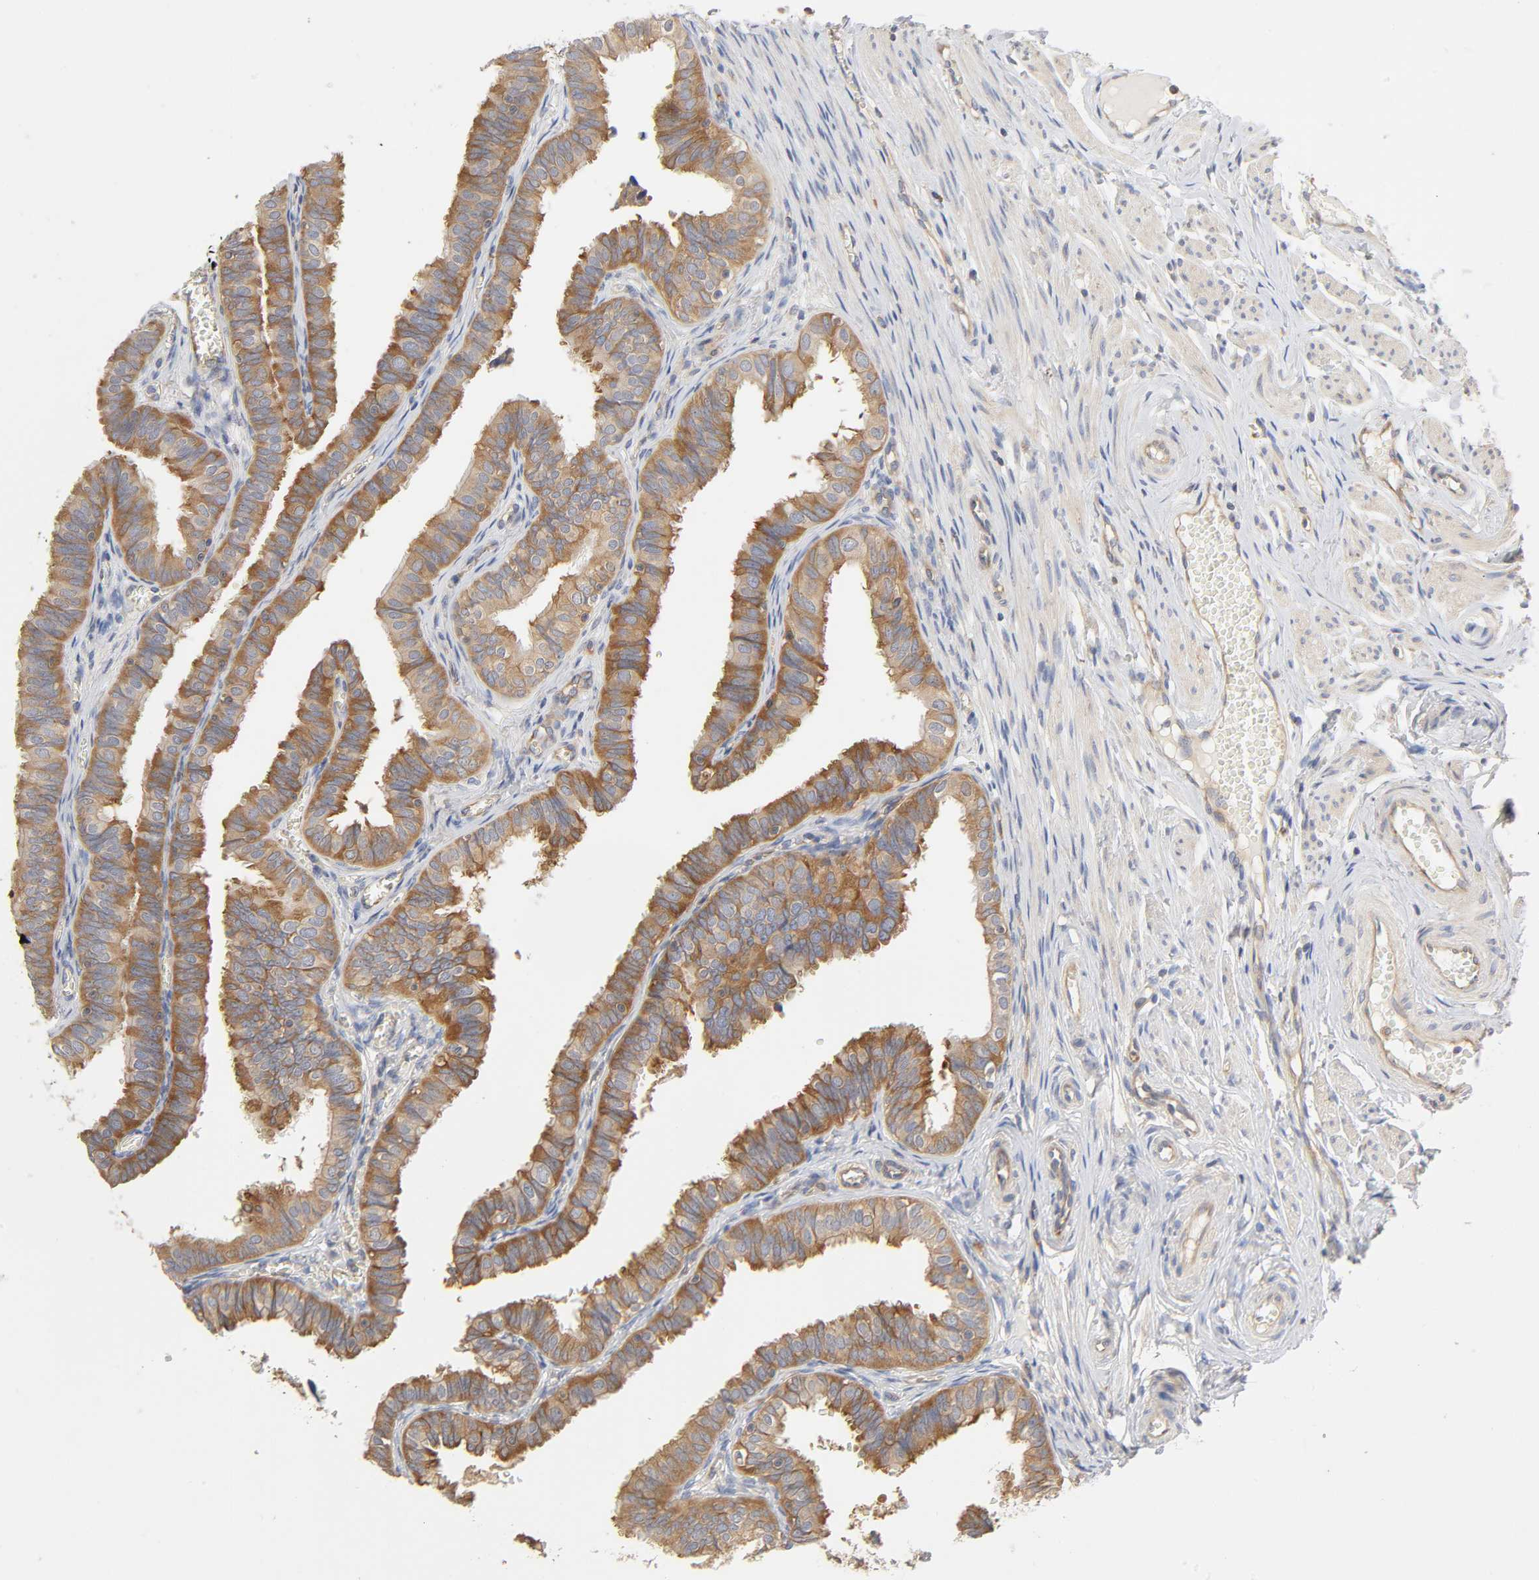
{"staining": {"intensity": "moderate", "quantity": ">75%", "location": "cytoplasmic/membranous"}, "tissue": "fallopian tube", "cell_type": "Glandular cells", "image_type": "normal", "snomed": [{"axis": "morphology", "description": "Normal tissue, NOS"}, {"axis": "topography", "description": "Fallopian tube"}], "caption": "Moderate cytoplasmic/membranous positivity for a protein is present in about >75% of glandular cells of benign fallopian tube using IHC.", "gene": "IQCJ", "patient": {"sex": "female", "age": 46}}